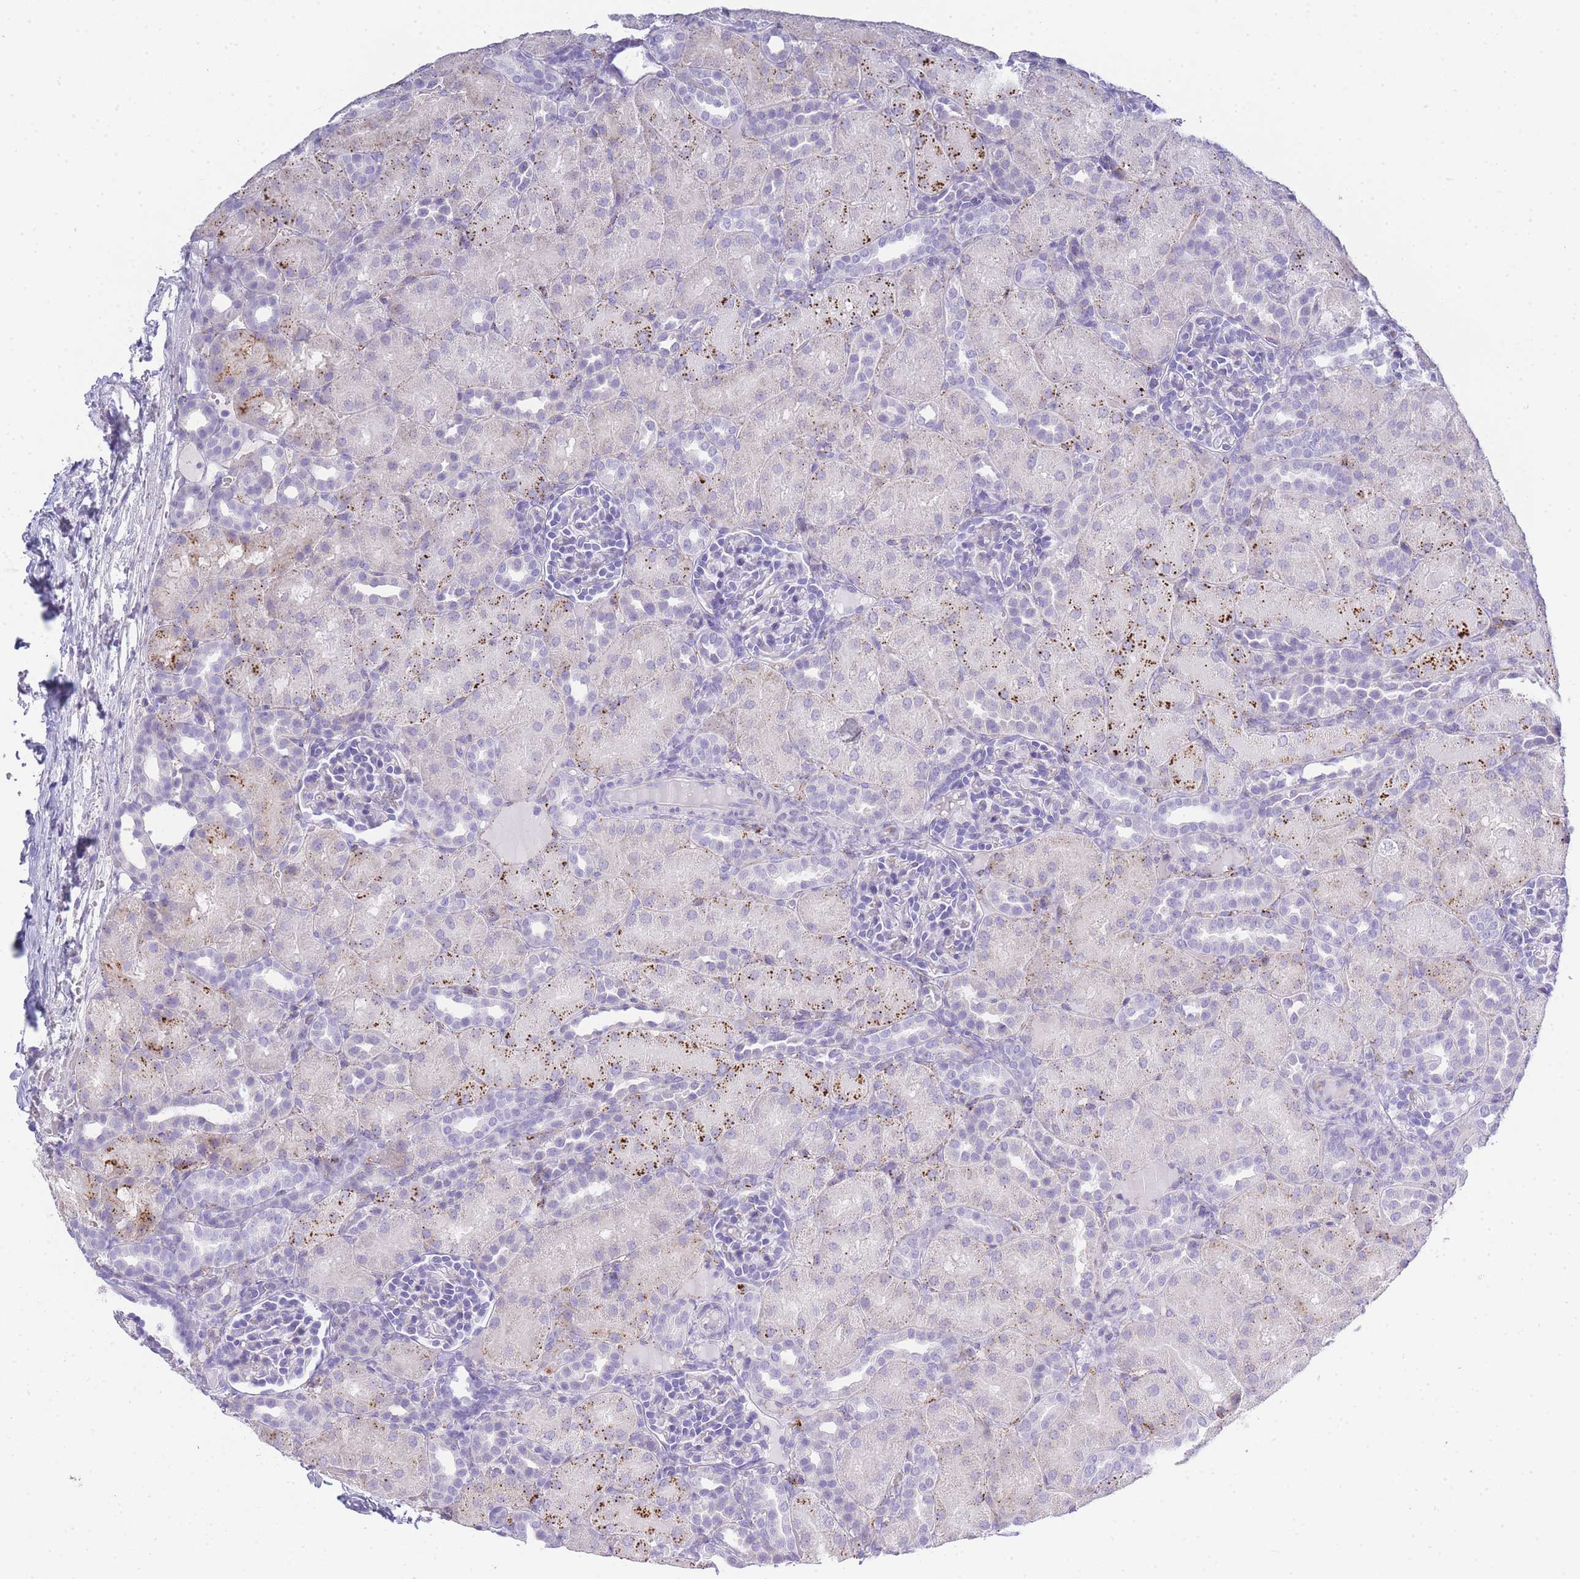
{"staining": {"intensity": "negative", "quantity": "none", "location": "none"}, "tissue": "kidney", "cell_type": "Cells in glomeruli", "image_type": "normal", "snomed": [{"axis": "morphology", "description": "Normal tissue, NOS"}, {"axis": "topography", "description": "Kidney"}], "caption": "There is no significant positivity in cells in glomeruli of kidney. (Stains: DAB IHC with hematoxylin counter stain, Microscopy: brightfield microscopy at high magnification).", "gene": "RHO", "patient": {"sex": "male", "age": 1}}